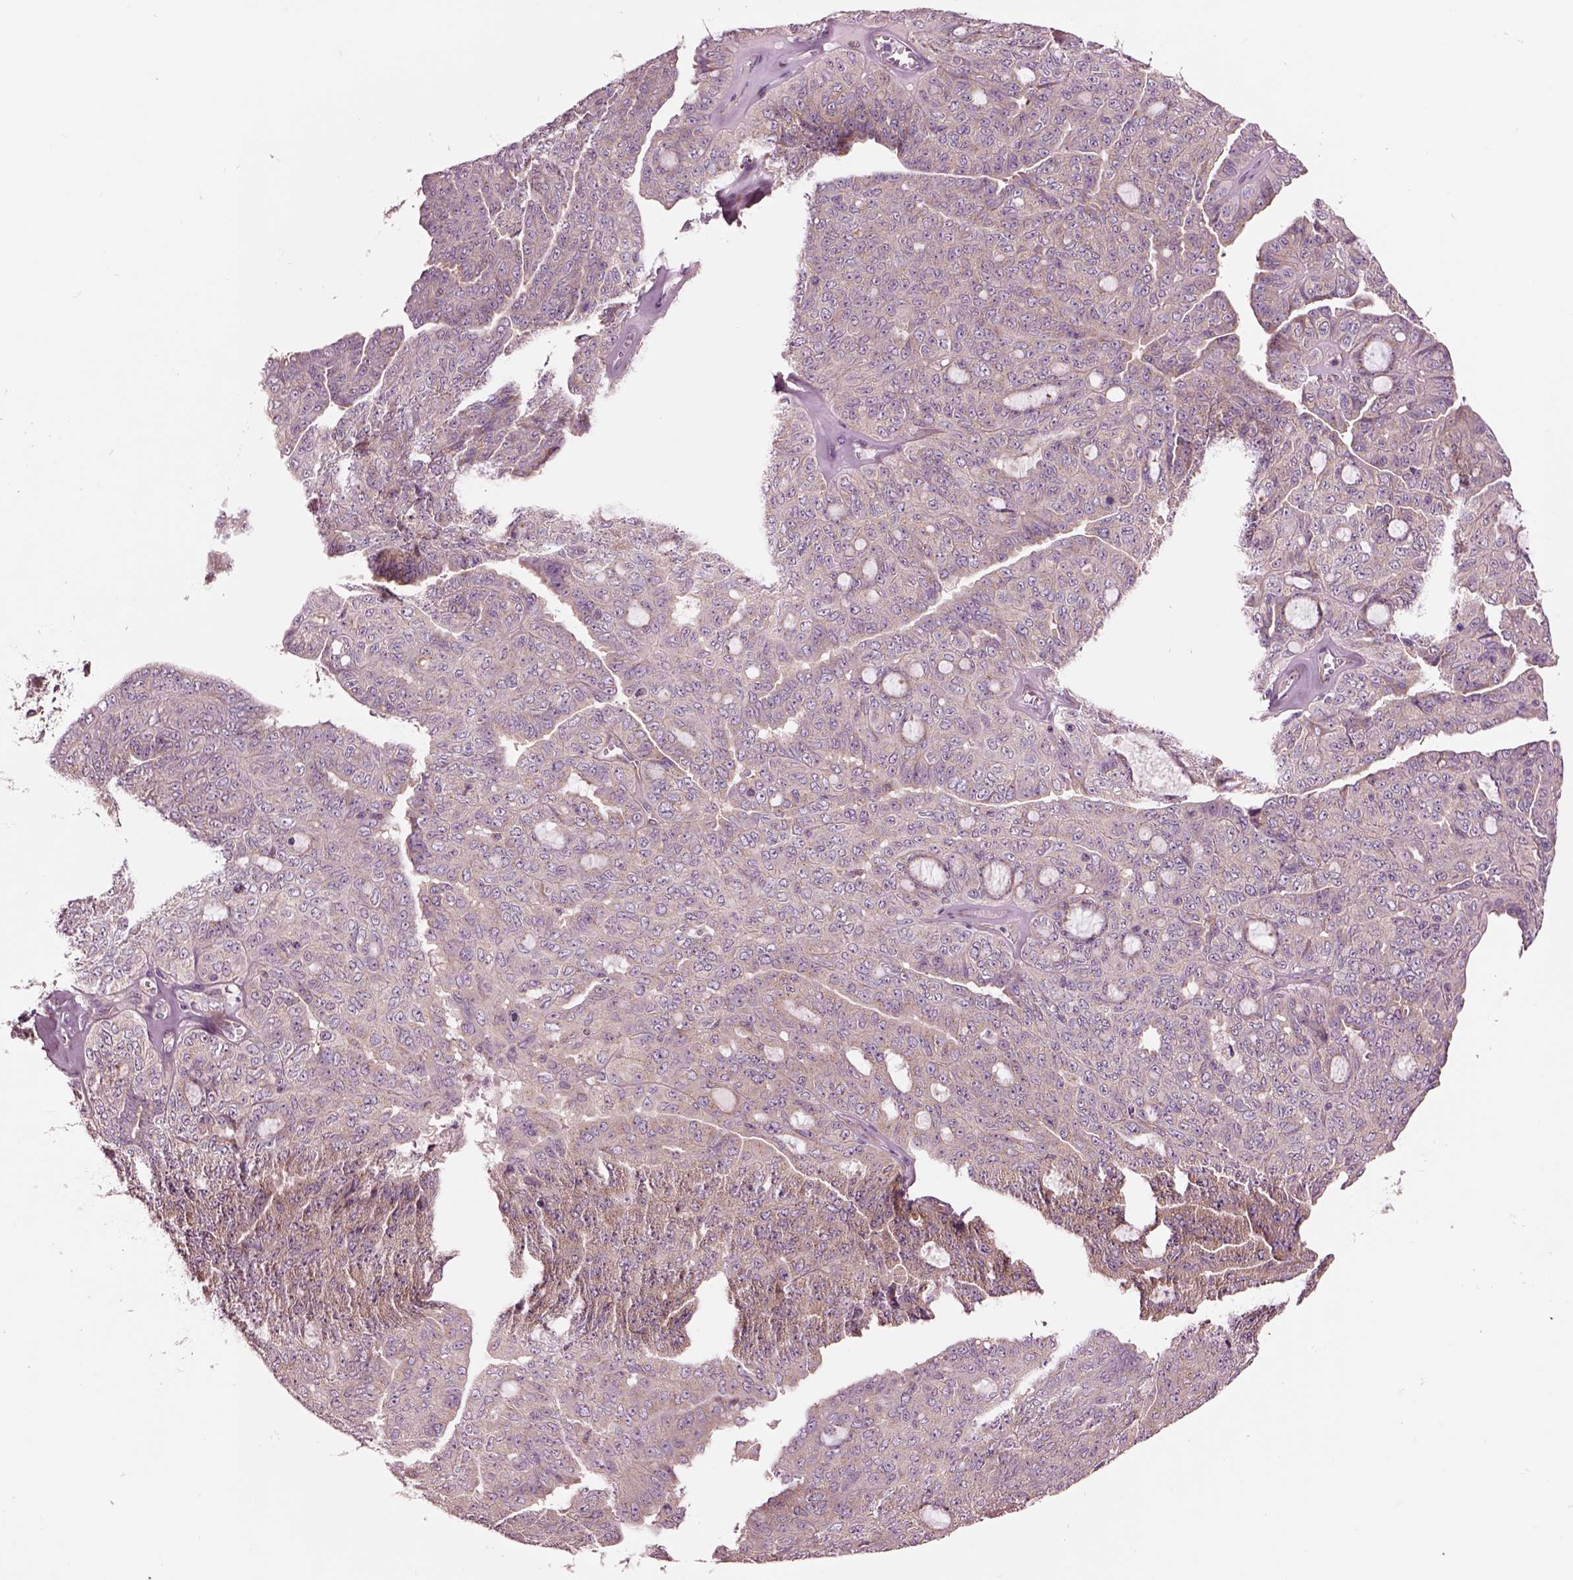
{"staining": {"intensity": "weak", "quantity": "<25%", "location": "cytoplasmic/membranous"}, "tissue": "ovarian cancer", "cell_type": "Tumor cells", "image_type": "cancer", "snomed": [{"axis": "morphology", "description": "Cystadenocarcinoma, serous, NOS"}, {"axis": "topography", "description": "Ovary"}], "caption": "Tumor cells show no significant protein positivity in ovarian cancer.", "gene": "SEC23A", "patient": {"sex": "female", "age": 71}}